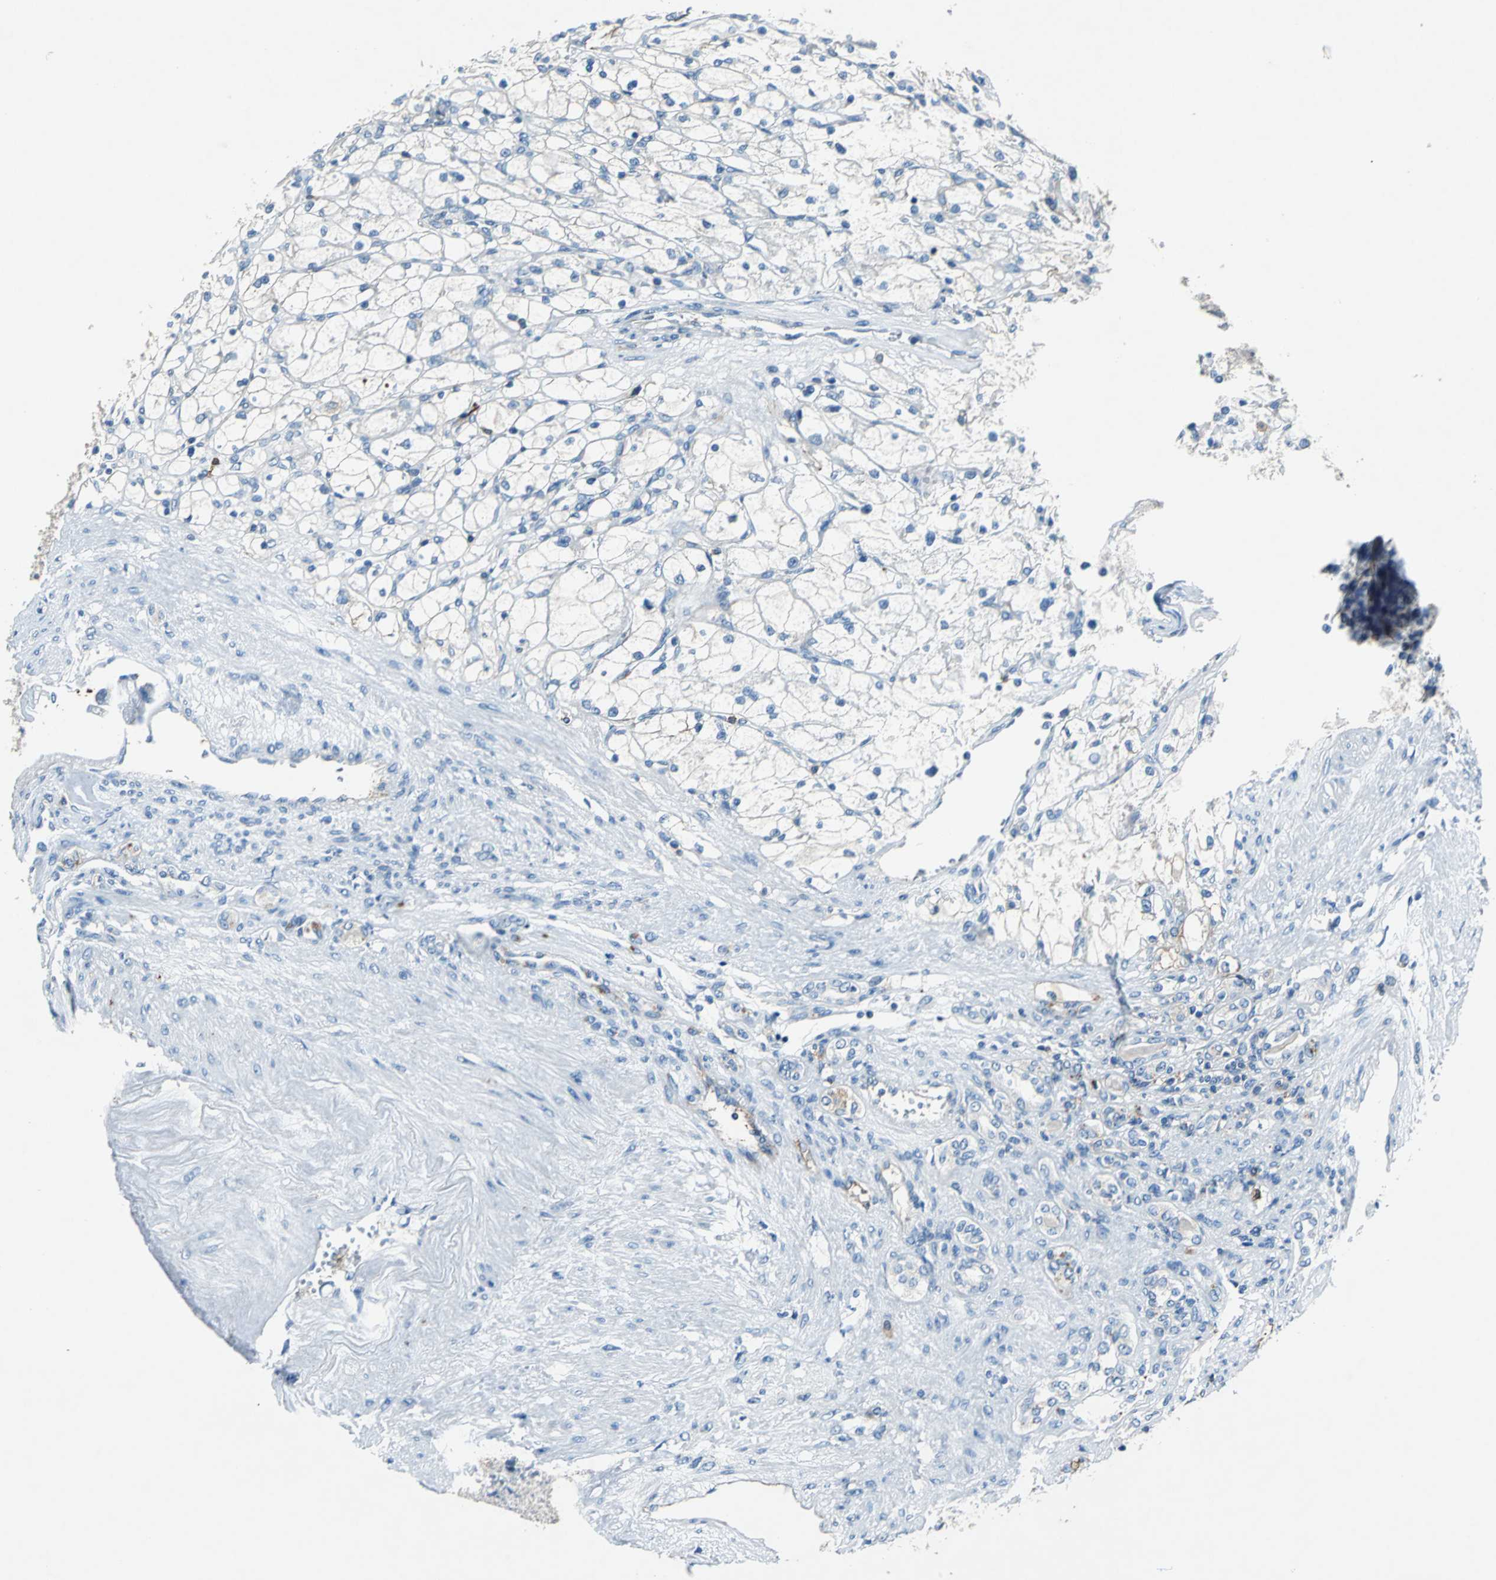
{"staining": {"intensity": "weak", "quantity": "<25%", "location": "cytoplasmic/membranous"}, "tissue": "renal cancer", "cell_type": "Tumor cells", "image_type": "cancer", "snomed": [{"axis": "morphology", "description": "Adenocarcinoma, NOS"}, {"axis": "topography", "description": "Kidney"}], "caption": "Tumor cells show no significant expression in renal cancer (adenocarcinoma). The staining is performed using DAB brown chromogen with nuclei counter-stained in using hematoxylin.", "gene": "RPS13", "patient": {"sex": "female", "age": 83}}